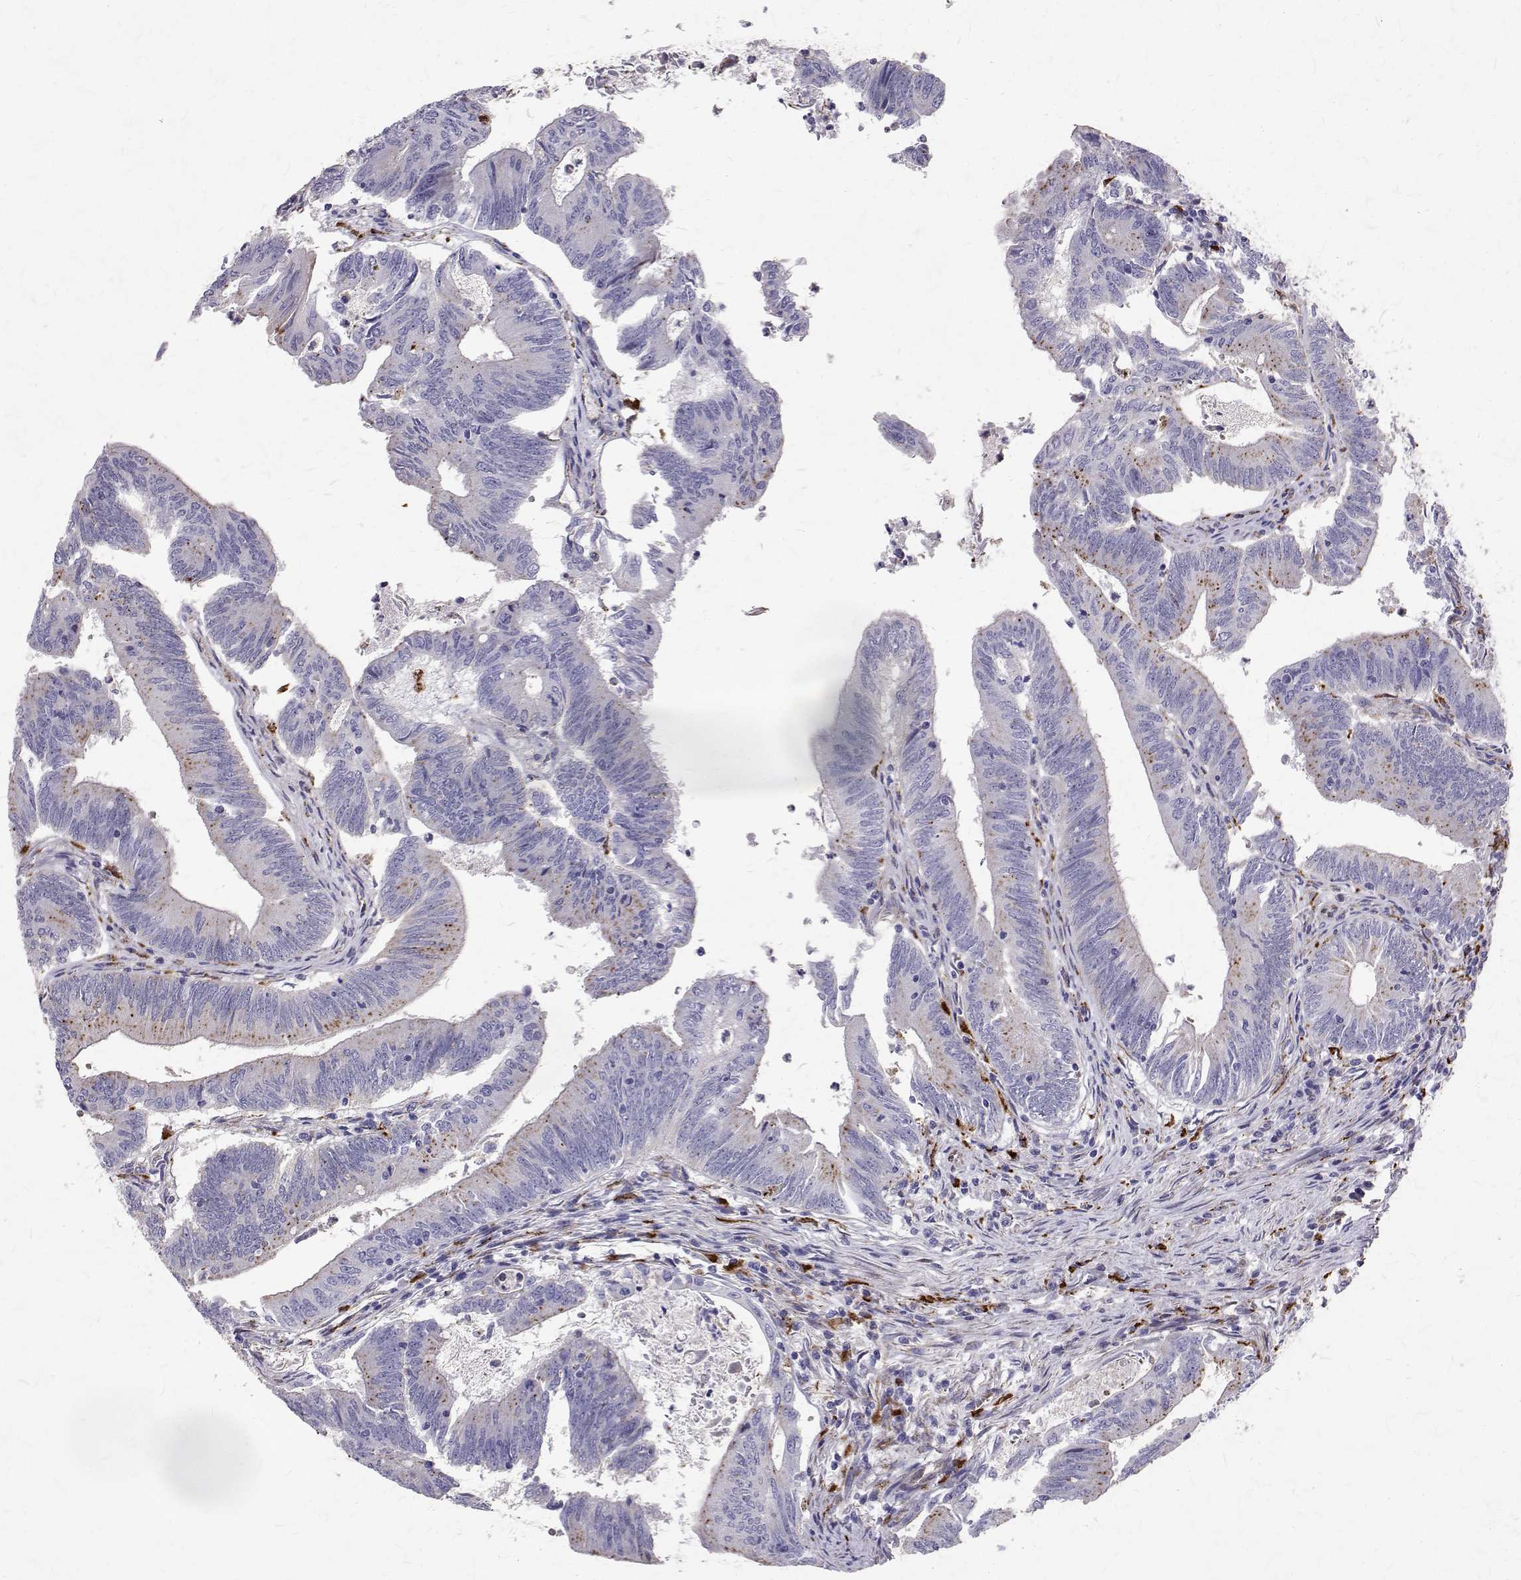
{"staining": {"intensity": "negative", "quantity": "none", "location": "none"}, "tissue": "colorectal cancer", "cell_type": "Tumor cells", "image_type": "cancer", "snomed": [{"axis": "morphology", "description": "Adenocarcinoma, NOS"}, {"axis": "topography", "description": "Colon"}], "caption": "This photomicrograph is of colorectal cancer stained with immunohistochemistry to label a protein in brown with the nuclei are counter-stained blue. There is no positivity in tumor cells. Brightfield microscopy of immunohistochemistry stained with DAB (brown) and hematoxylin (blue), captured at high magnification.", "gene": "TPP1", "patient": {"sex": "female", "age": 70}}